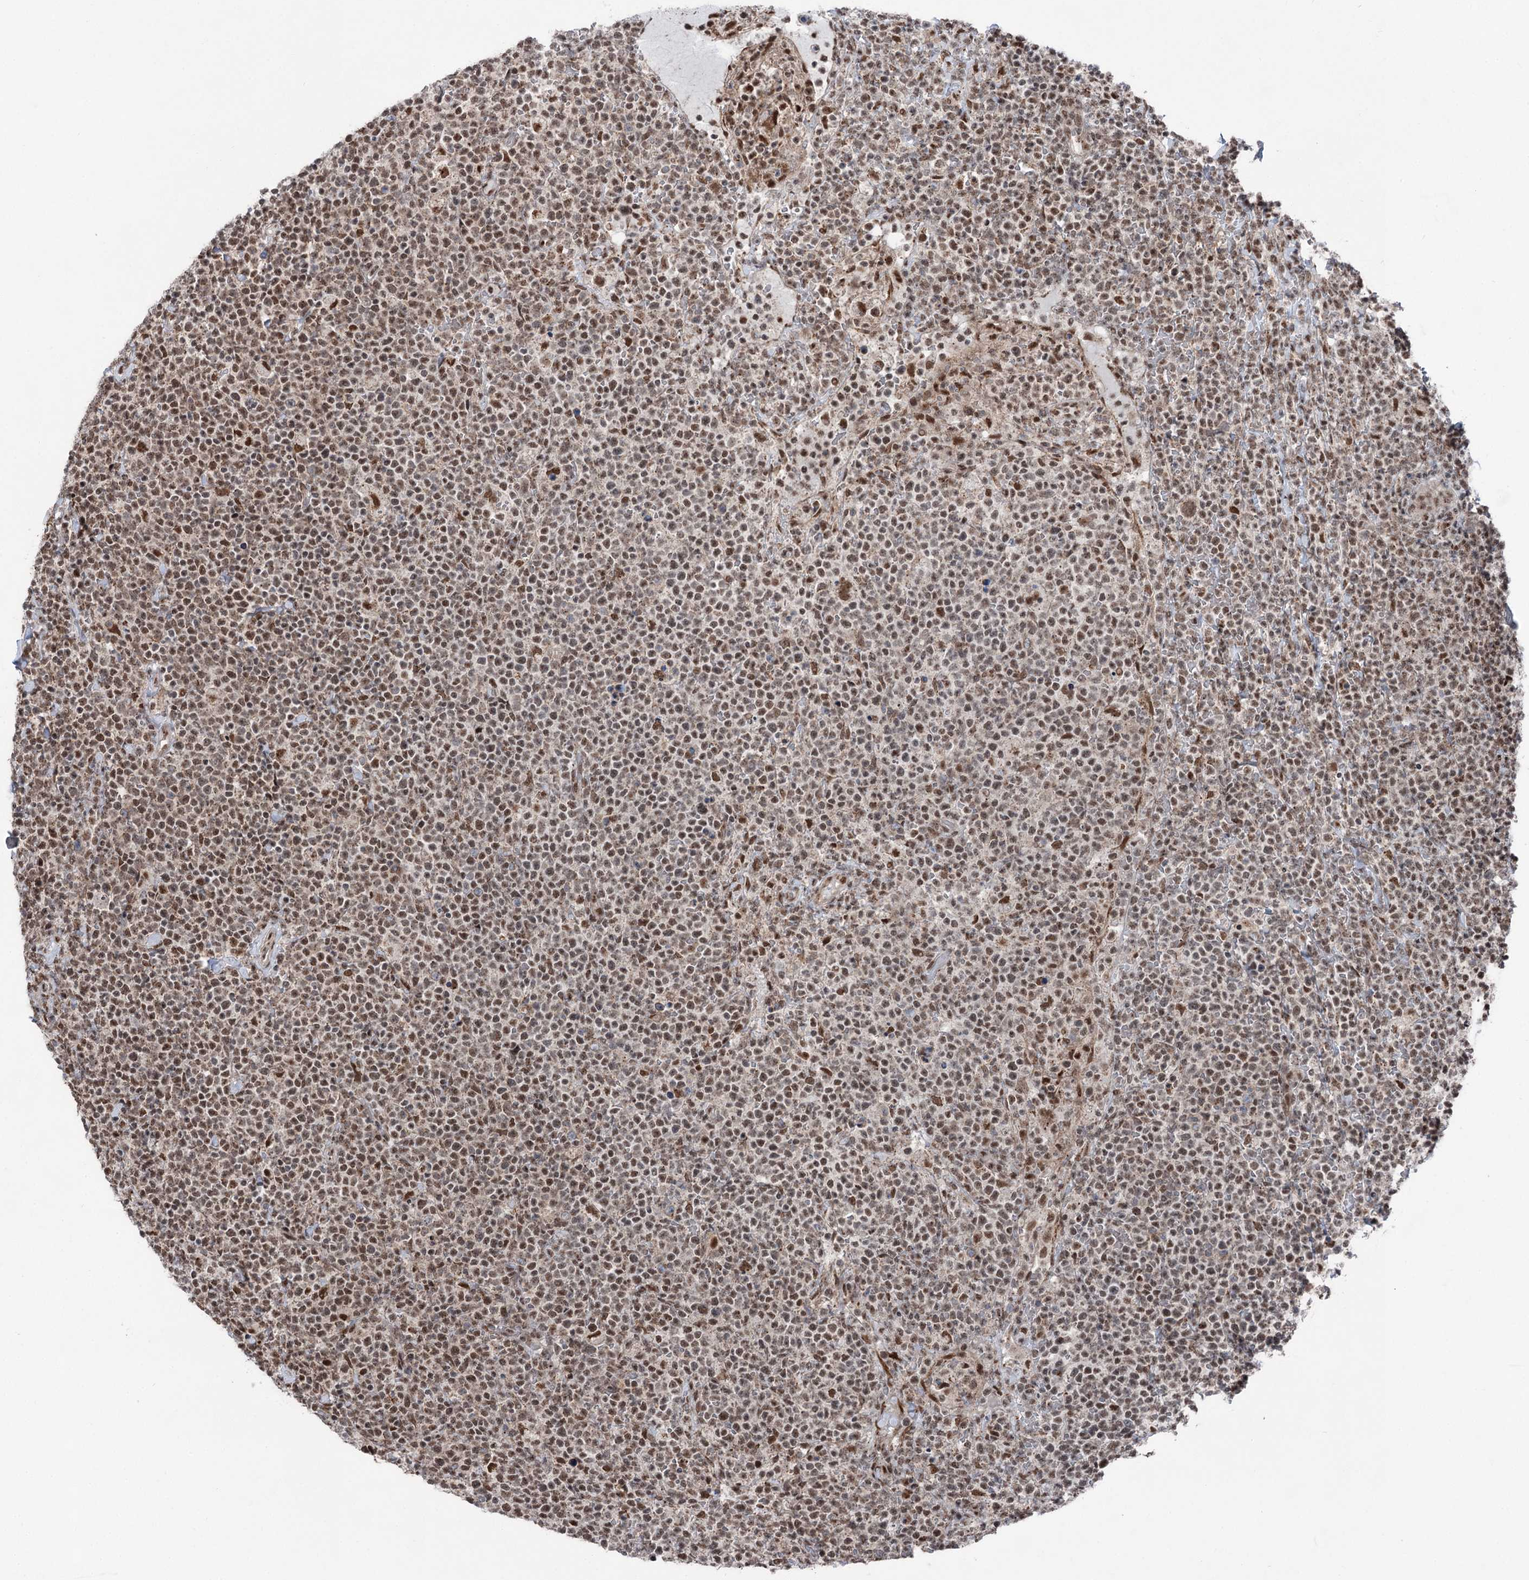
{"staining": {"intensity": "moderate", "quantity": "25%-75%", "location": "nuclear"}, "tissue": "lymphoma", "cell_type": "Tumor cells", "image_type": "cancer", "snomed": [{"axis": "morphology", "description": "Malignant lymphoma, non-Hodgkin's type, High grade"}, {"axis": "topography", "description": "Lymph node"}], "caption": "Protein staining exhibits moderate nuclear staining in about 25%-75% of tumor cells in lymphoma.", "gene": "ZCCHC8", "patient": {"sex": "male", "age": 61}}